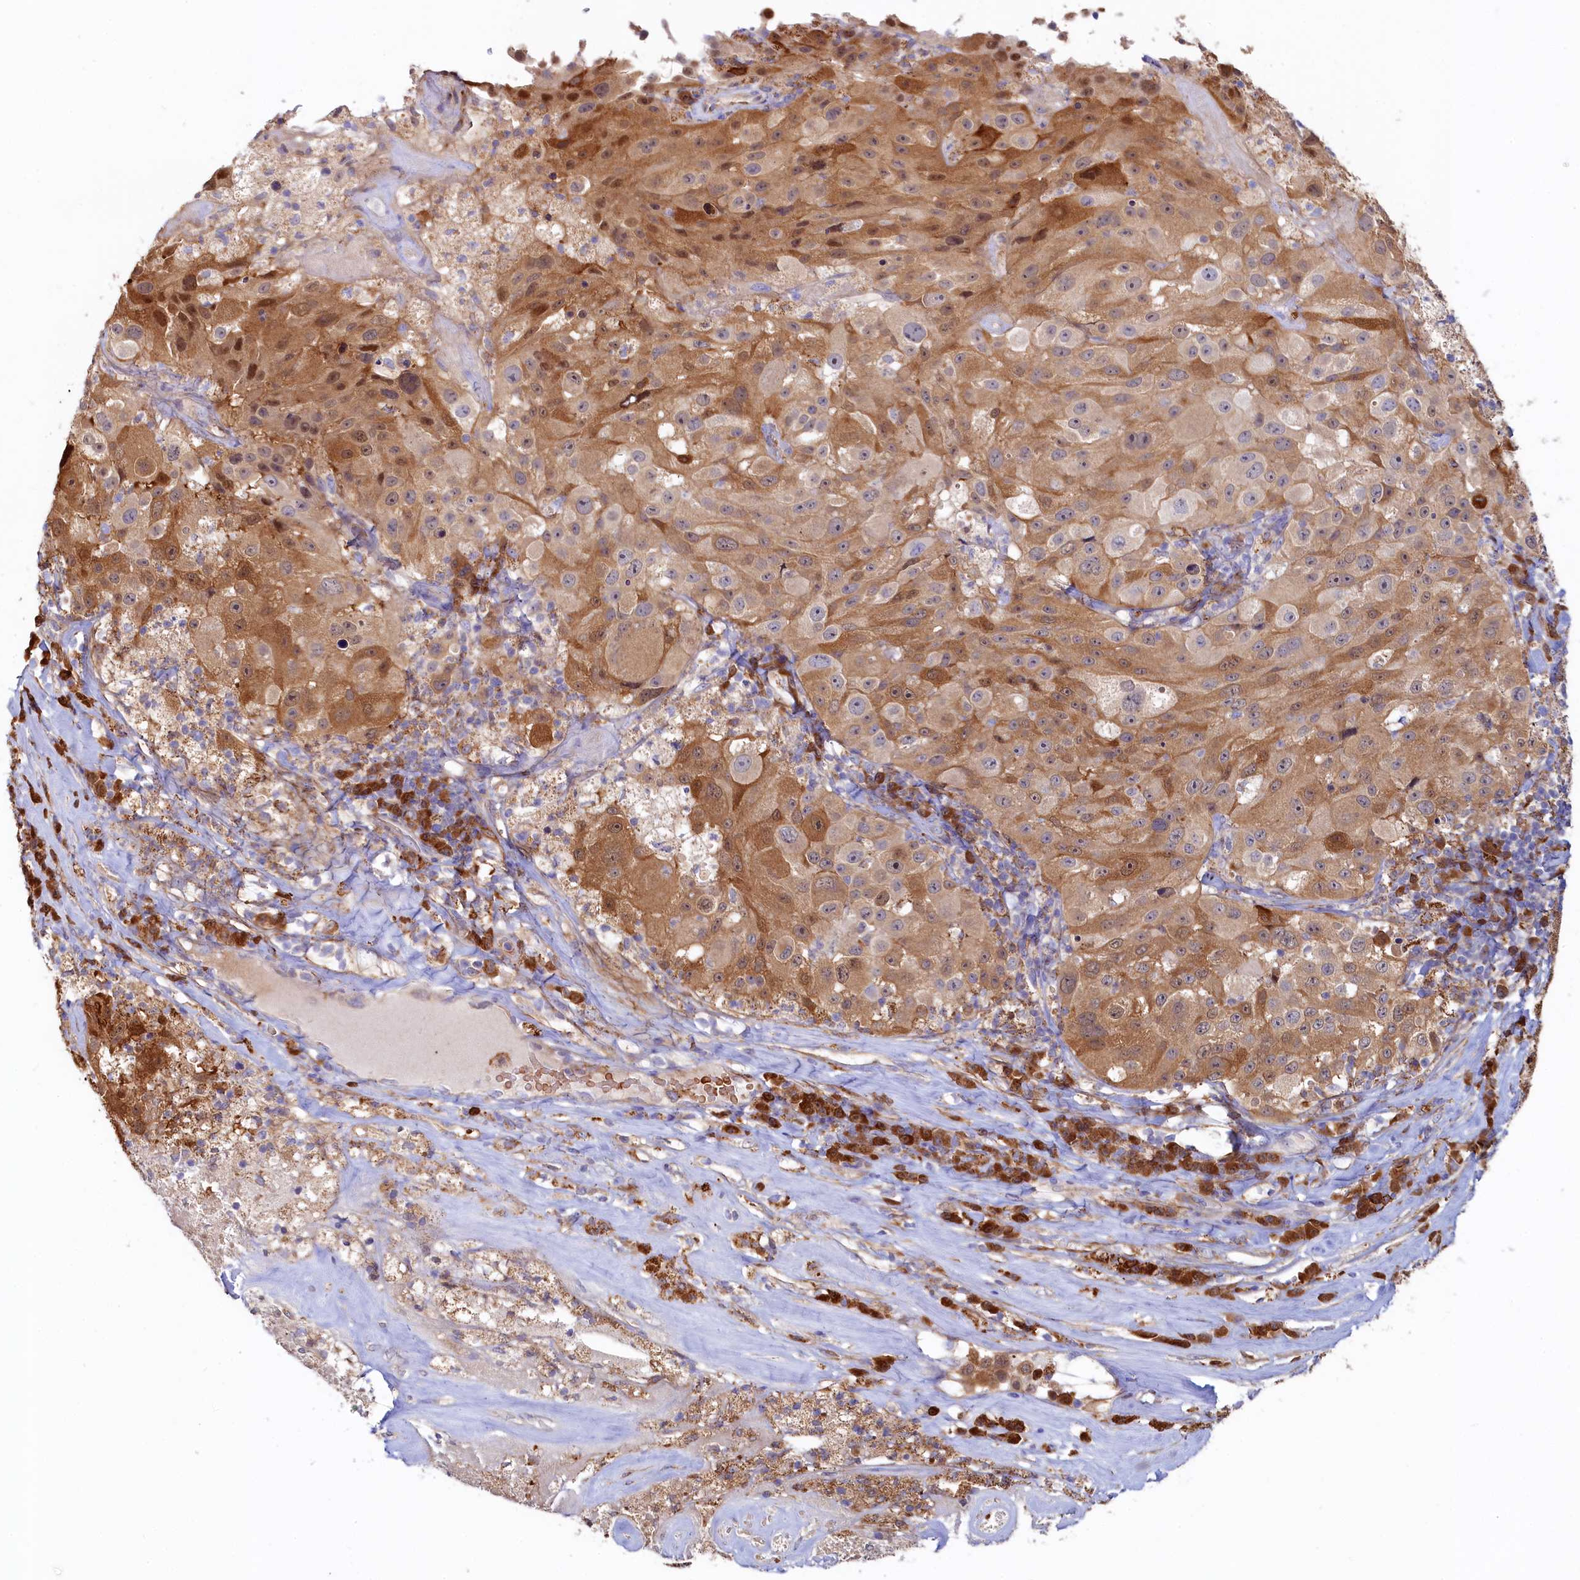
{"staining": {"intensity": "moderate", "quantity": ">75%", "location": "cytoplasmic/membranous"}, "tissue": "melanoma", "cell_type": "Tumor cells", "image_type": "cancer", "snomed": [{"axis": "morphology", "description": "Malignant melanoma, Metastatic site"}, {"axis": "topography", "description": "Lymph node"}], "caption": "About >75% of tumor cells in human melanoma exhibit moderate cytoplasmic/membranous protein expression as visualized by brown immunohistochemical staining.", "gene": "ASTE1", "patient": {"sex": "male", "age": 62}}